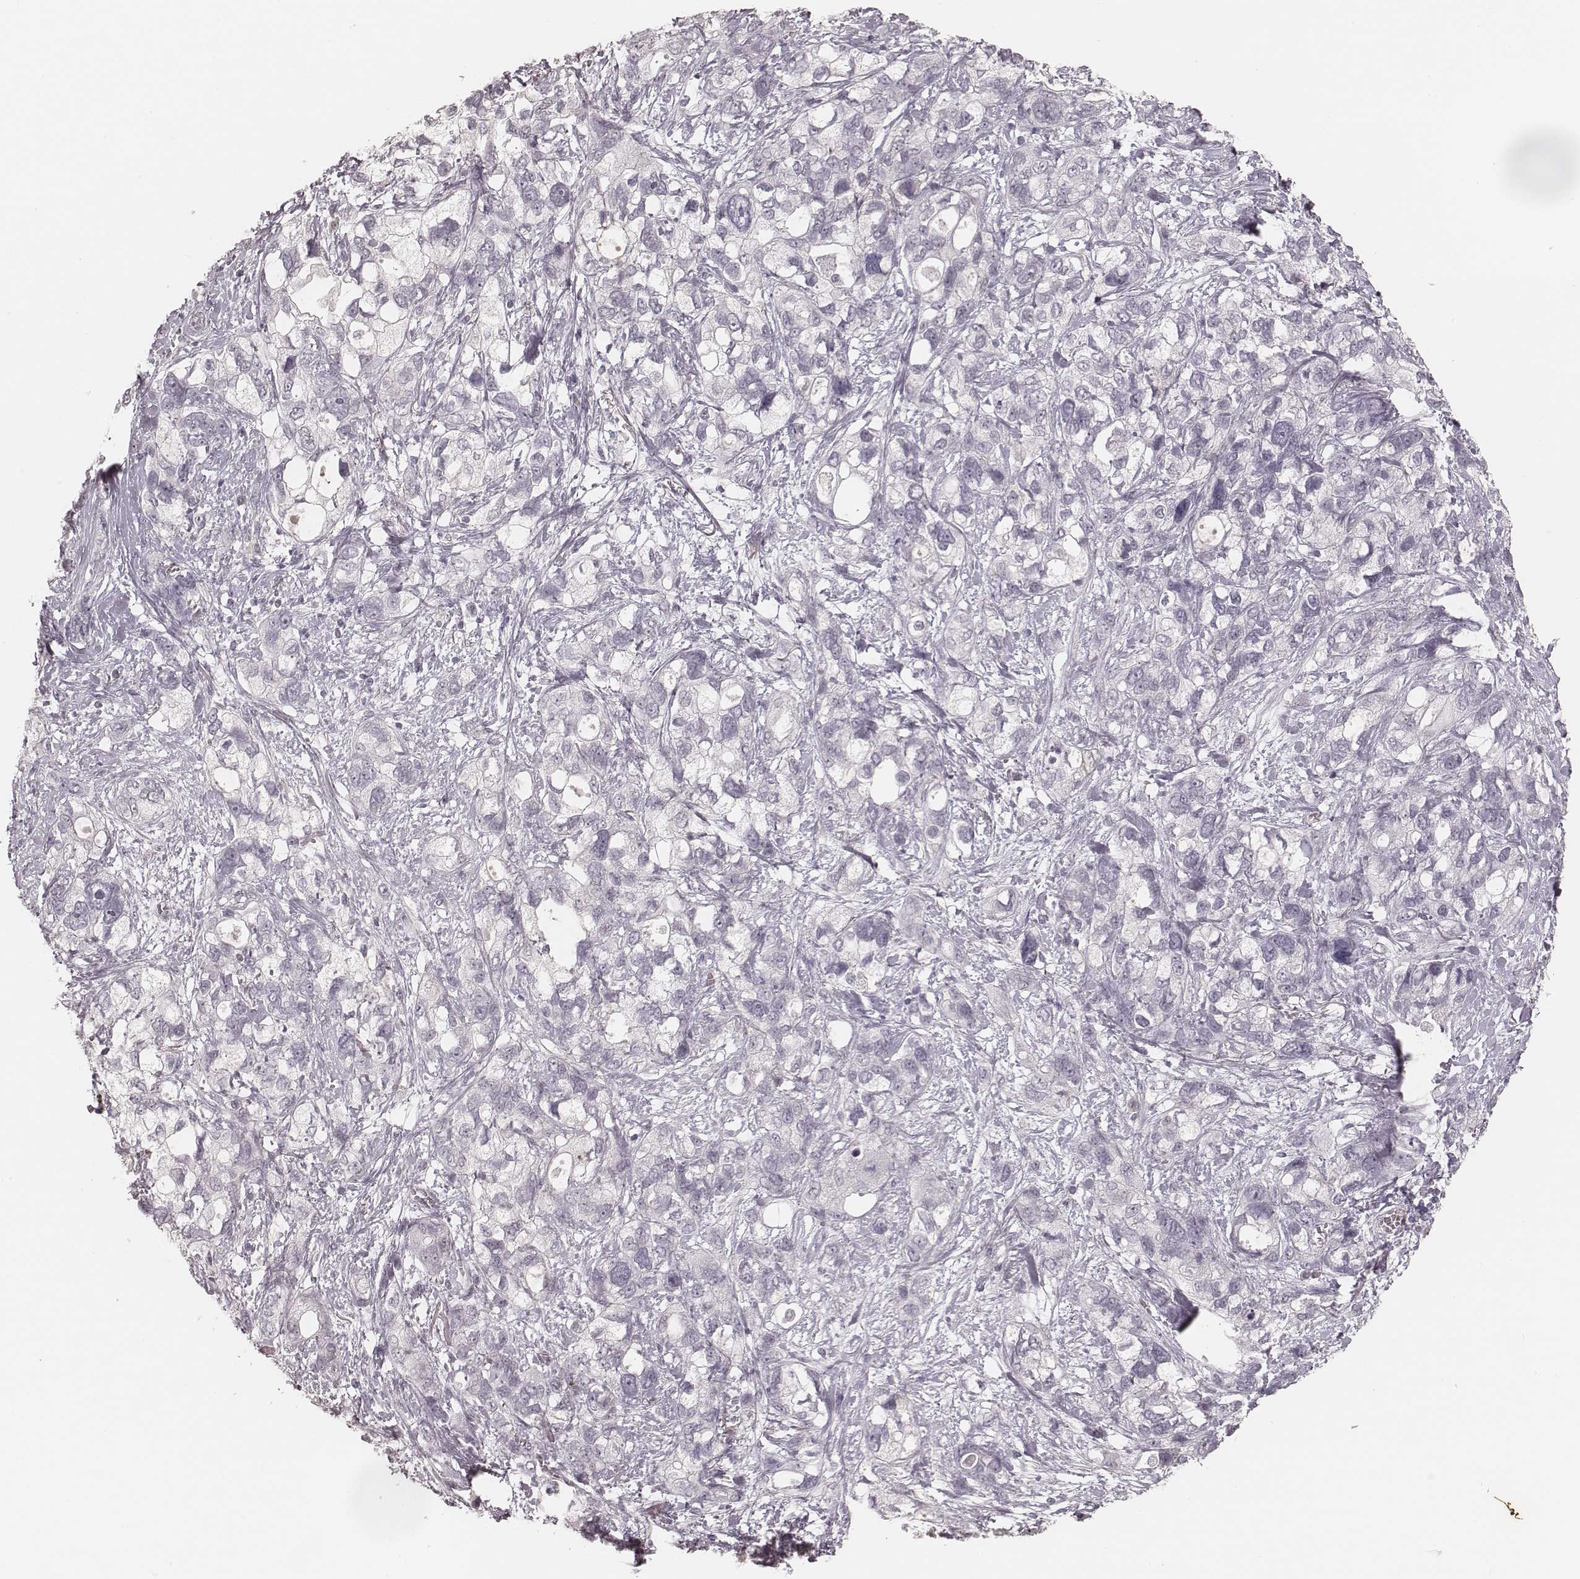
{"staining": {"intensity": "negative", "quantity": "none", "location": "none"}, "tissue": "stomach cancer", "cell_type": "Tumor cells", "image_type": "cancer", "snomed": [{"axis": "morphology", "description": "Adenocarcinoma, NOS"}, {"axis": "topography", "description": "Stomach, upper"}], "caption": "The micrograph shows no staining of tumor cells in stomach cancer (adenocarcinoma).", "gene": "MSX1", "patient": {"sex": "female", "age": 81}}